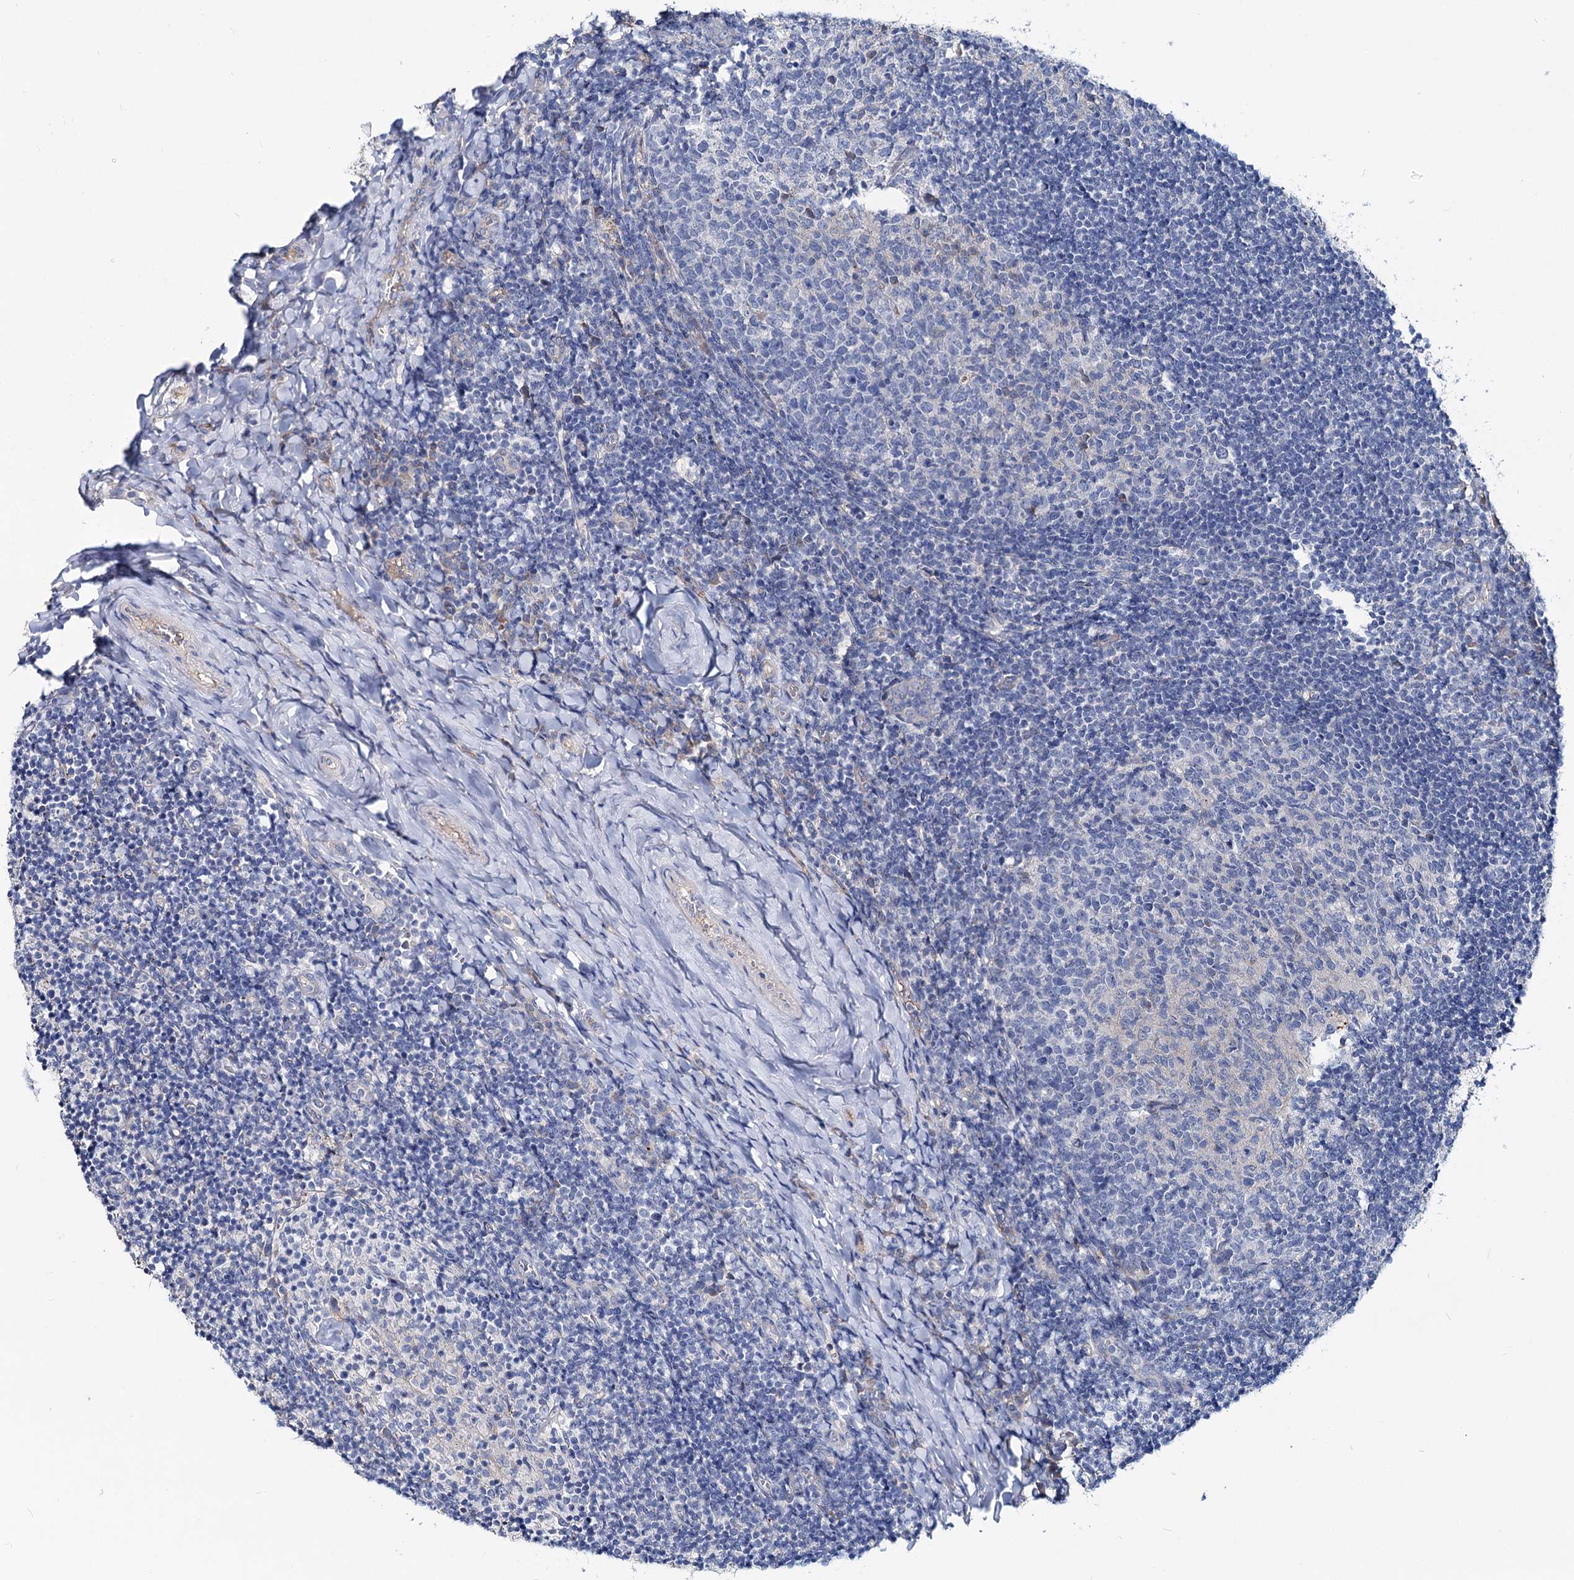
{"staining": {"intensity": "negative", "quantity": "none", "location": "none"}, "tissue": "tonsil", "cell_type": "Germinal center cells", "image_type": "normal", "snomed": [{"axis": "morphology", "description": "Normal tissue, NOS"}, {"axis": "topography", "description": "Tonsil"}], "caption": "Histopathology image shows no significant protein positivity in germinal center cells of unremarkable tonsil.", "gene": "DYDC2", "patient": {"sex": "female", "age": 10}}